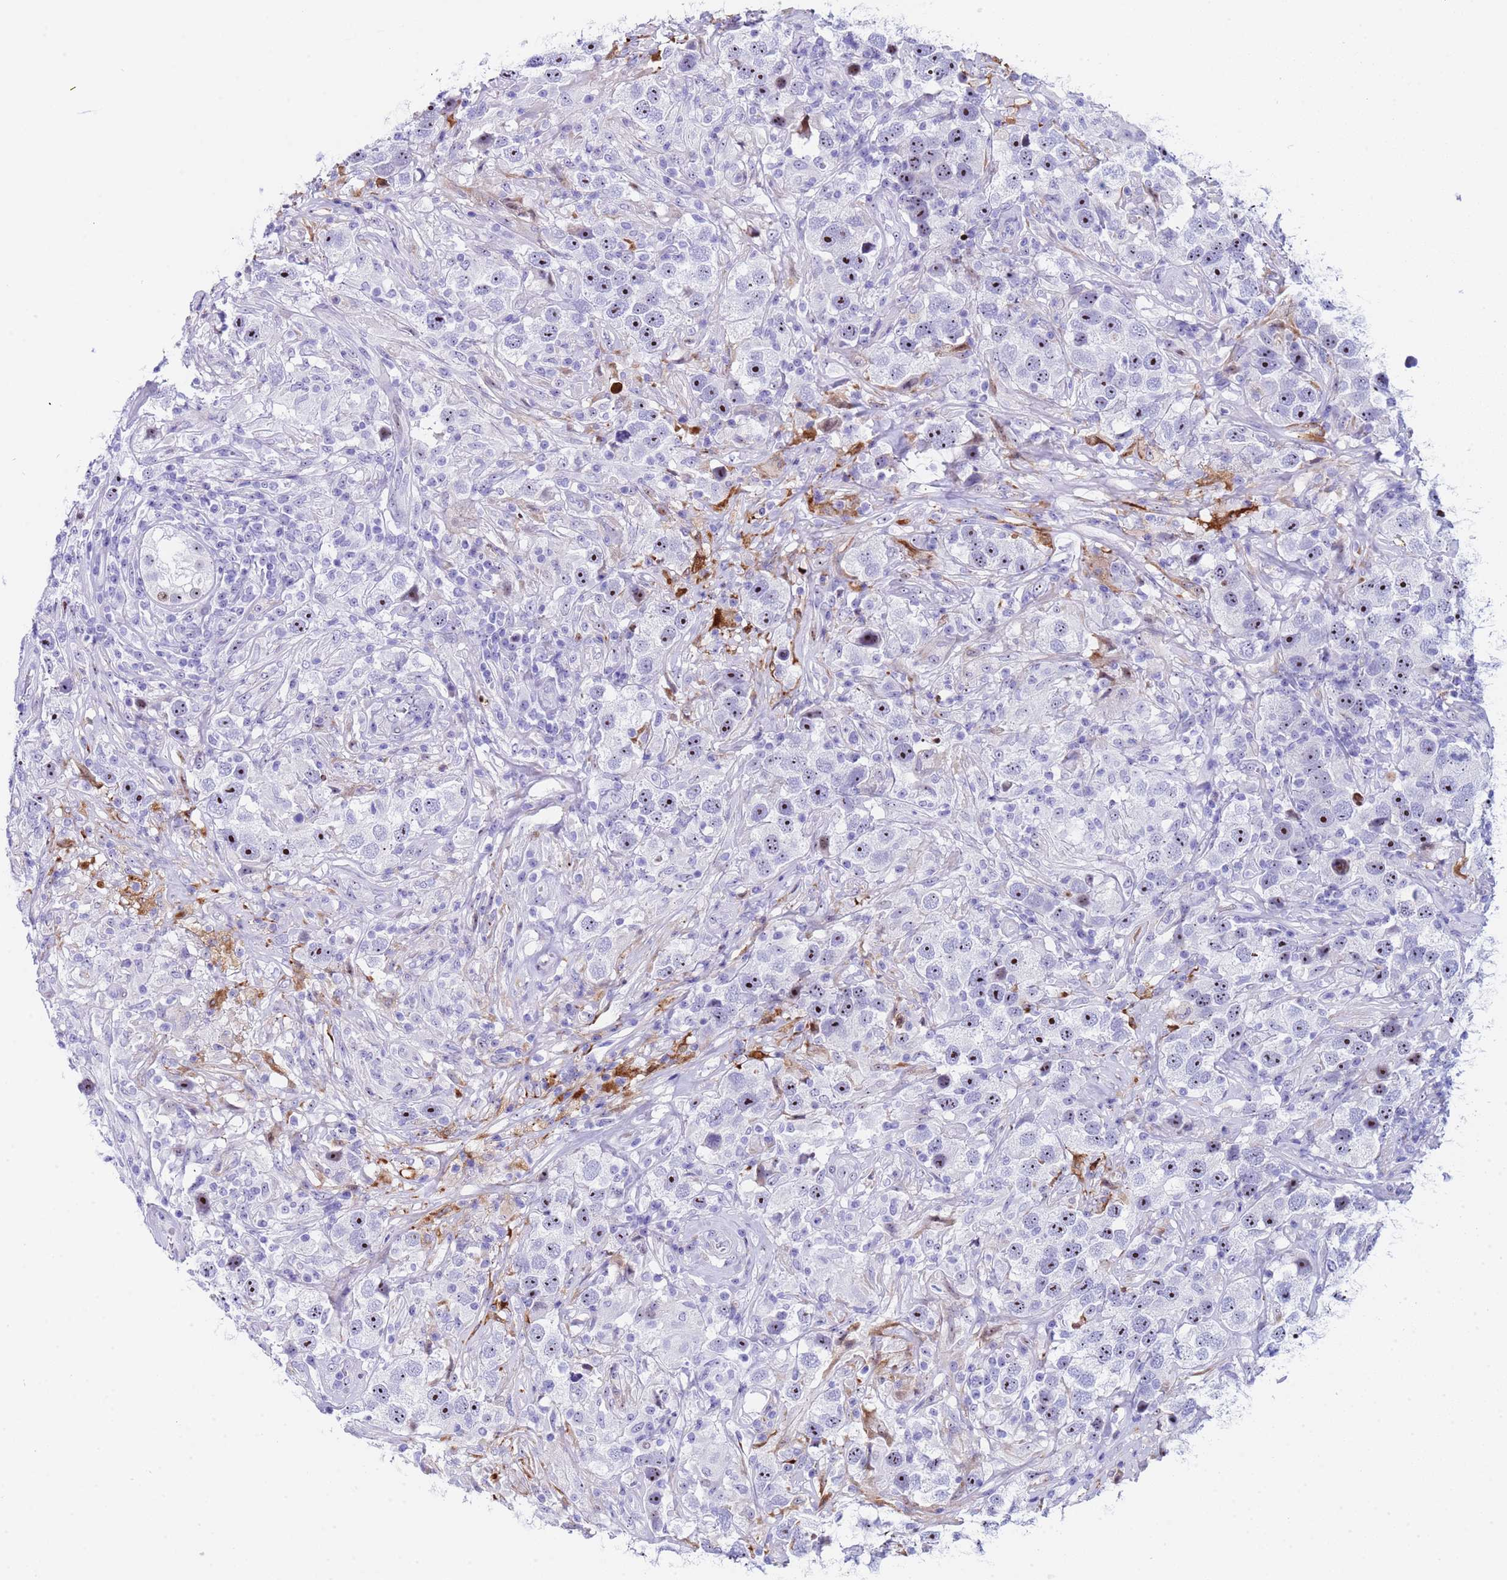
{"staining": {"intensity": "moderate", "quantity": "<25%", "location": "nuclear"}, "tissue": "testis cancer", "cell_type": "Tumor cells", "image_type": "cancer", "snomed": [{"axis": "morphology", "description": "Seminoma, NOS"}, {"axis": "topography", "description": "Testis"}], "caption": "Protein staining displays moderate nuclear expression in approximately <25% of tumor cells in seminoma (testis).", "gene": "POP5", "patient": {"sex": "male", "age": 49}}